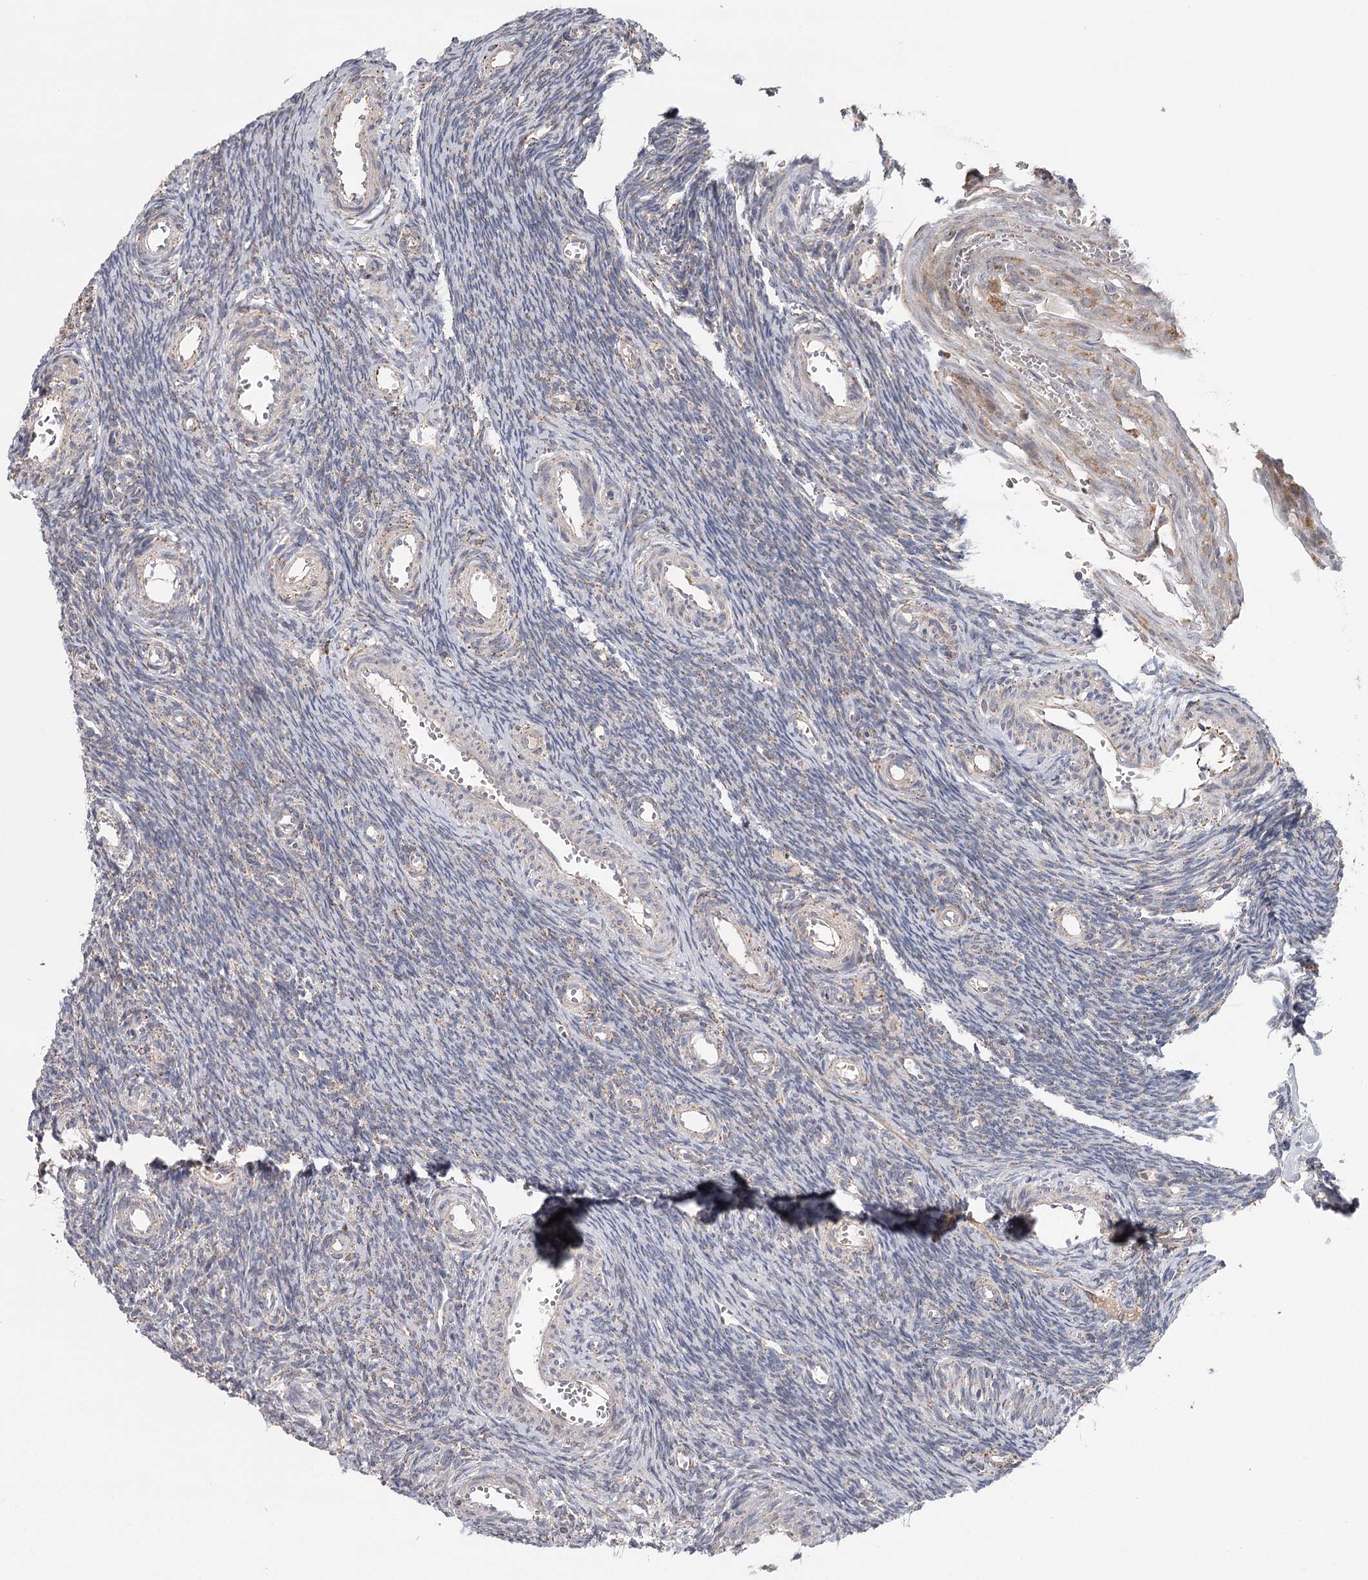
{"staining": {"intensity": "negative", "quantity": "none", "location": "none"}, "tissue": "ovary", "cell_type": "Ovarian stroma cells", "image_type": "normal", "snomed": [{"axis": "morphology", "description": "Normal tissue, NOS"}, {"axis": "topography", "description": "Ovary"}], "caption": "The IHC micrograph has no significant expression in ovarian stroma cells of ovary. Brightfield microscopy of immunohistochemistry (IHC) stained with DAB (3,3'-diaminobenzidine) (brown) and hematoxylin (blue), captured at high magnification.", "gene": "CDC123", "patient": {"sex": "female", "age": 39}}